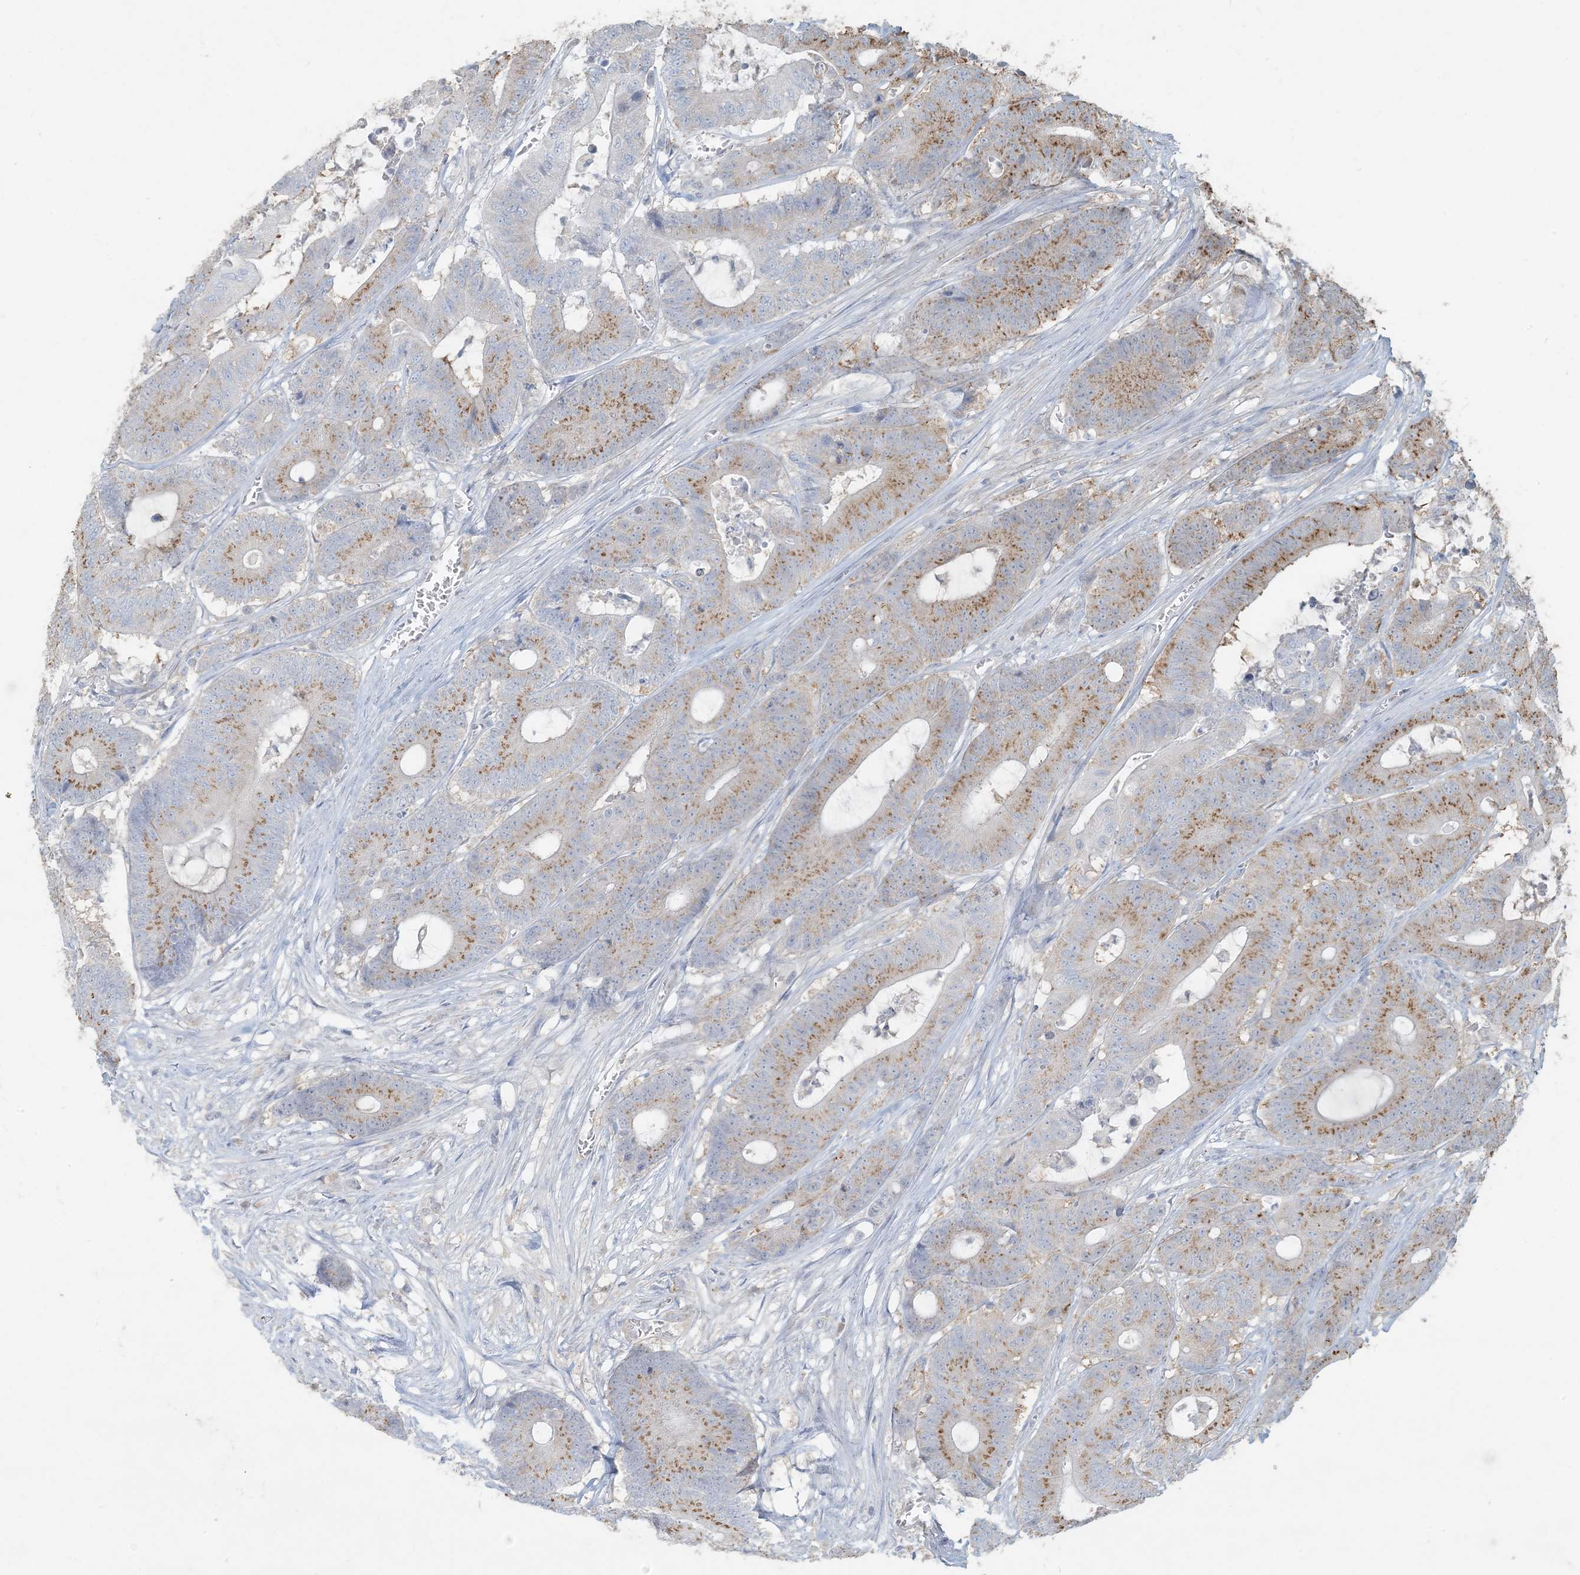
{"staining": {"intensity": "moderate", "quantity": "25%-75%", "location": "cytoplasmic/membranous"}, "tissue": "colorectal cancer", "cell_type": "Tumor cells", "image_type": "cancer", "snomed": [{"axis": "morphology", "description": "Adenocarcinoma, NOS"}, {"axis": "topography", "description": "Colon"}], "caption": "Moderate cytoplasmic/membranous staining is present in approximately 25%-75% of tumor cells in colorectal cancer (adenocarcinoma). (Stains: DAB (3,3'-diaminobenzidine) in brown, nuclei in blue, Microscopy: brightfield microscopy at high magnification).", "gene": "HACL1", "patient": {"sex": "female", "age": 84}}